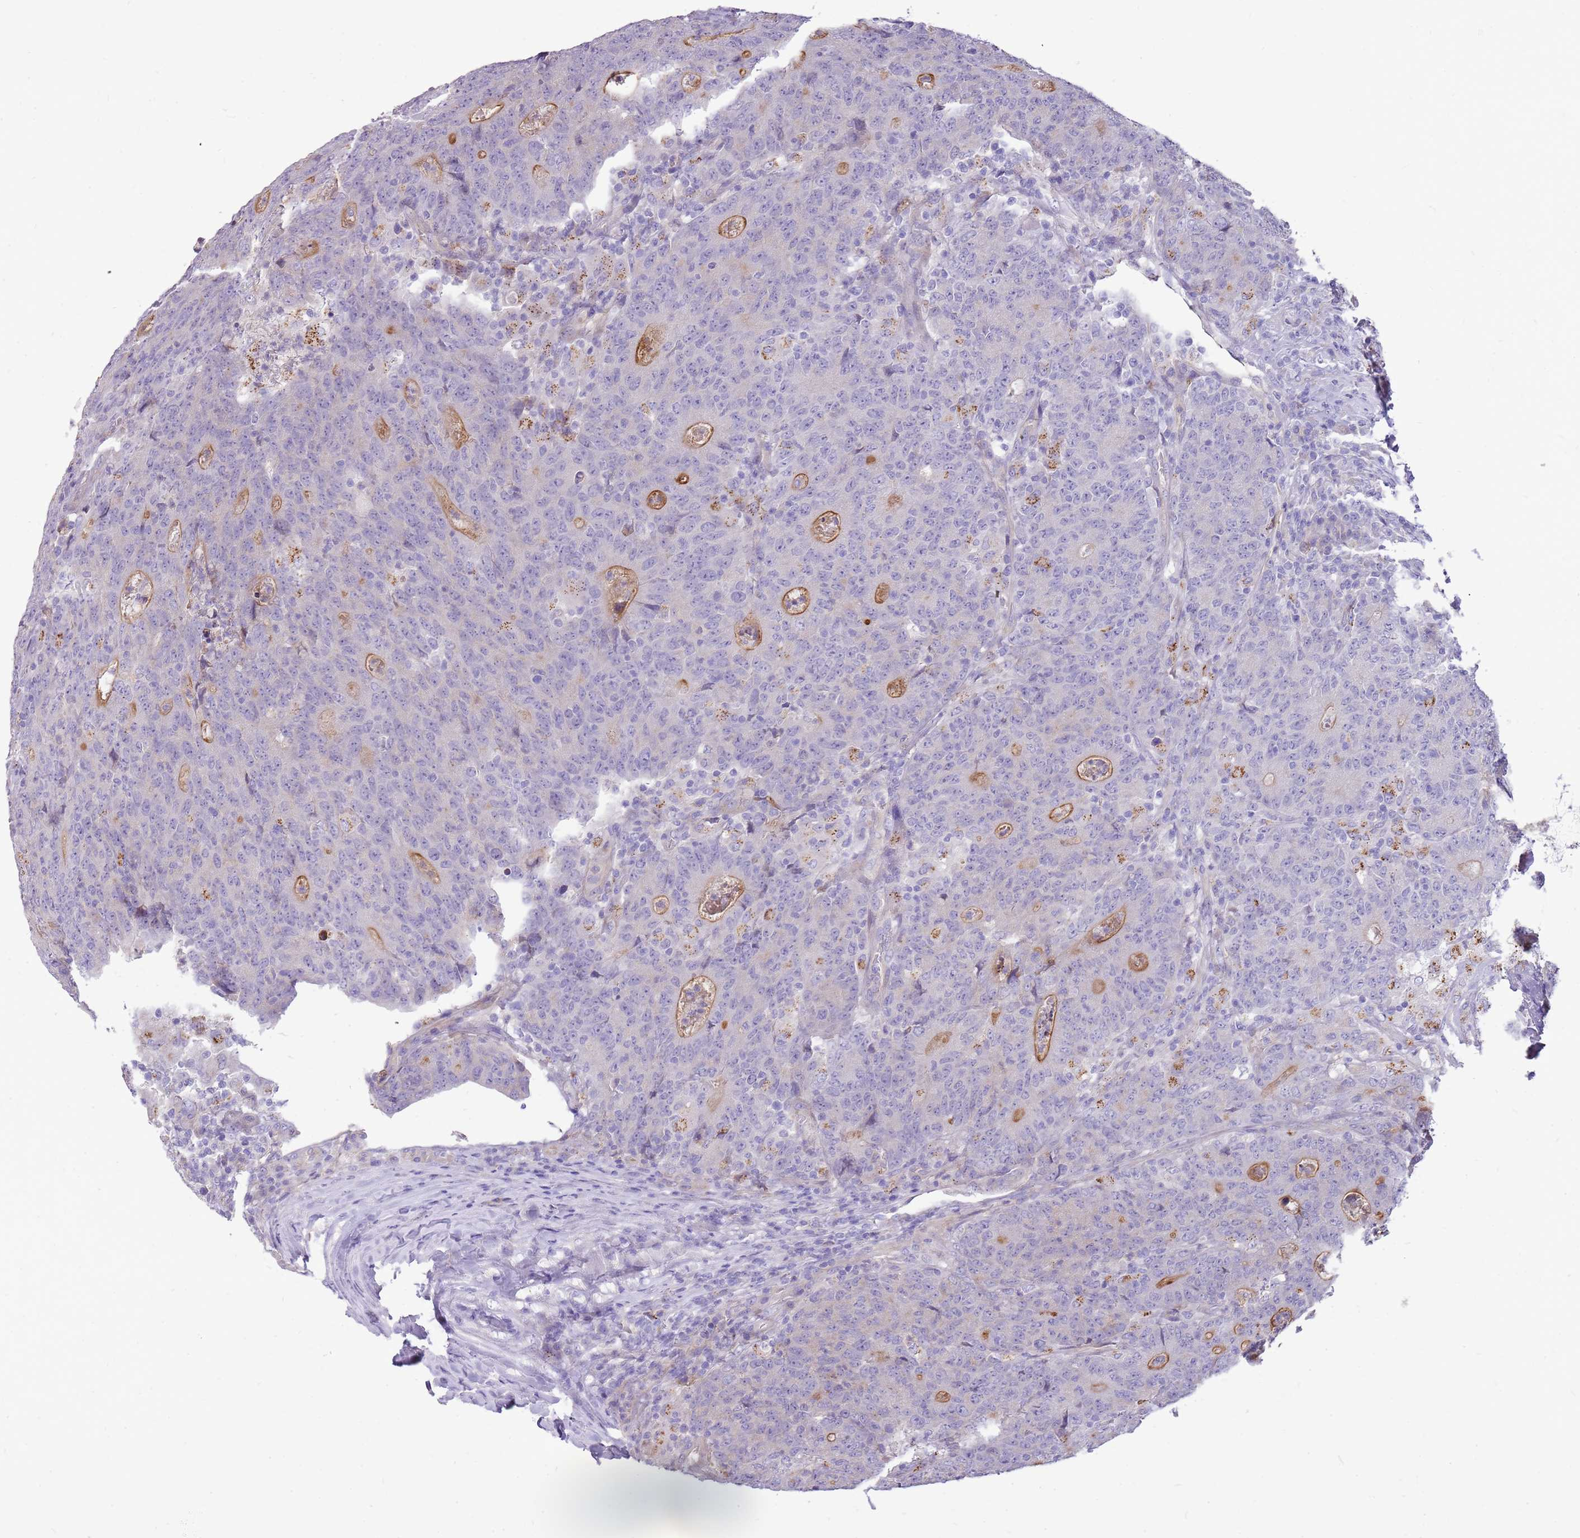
{"staining": {"intensity": "moderate", "quantity": "<25%", "location": "cytoplasmic/membranous"}, "tissue": "colorectal cancer", "cell_type": "Tumor cells", "image_type": "cancer", "snomed": [{"axis": "morphology", "description": "Adenocarcinoma, NOS"}, {"axis": "topography", "description": "Colon"}], "caption": "Immunohistochemistry of human colorectal adenocarcinoma exhibits low levels of moderate cytoplasmic/membranous staining in approximately <25% of tumor cells. (Stains: DAB (3,3'-diaminobenzidine) in brown, nuclei in blue, Microscopy: brightfield microscopy at high magnification).", "gene": "NTN4", "patient": {"sex": "female", "age": 75}}